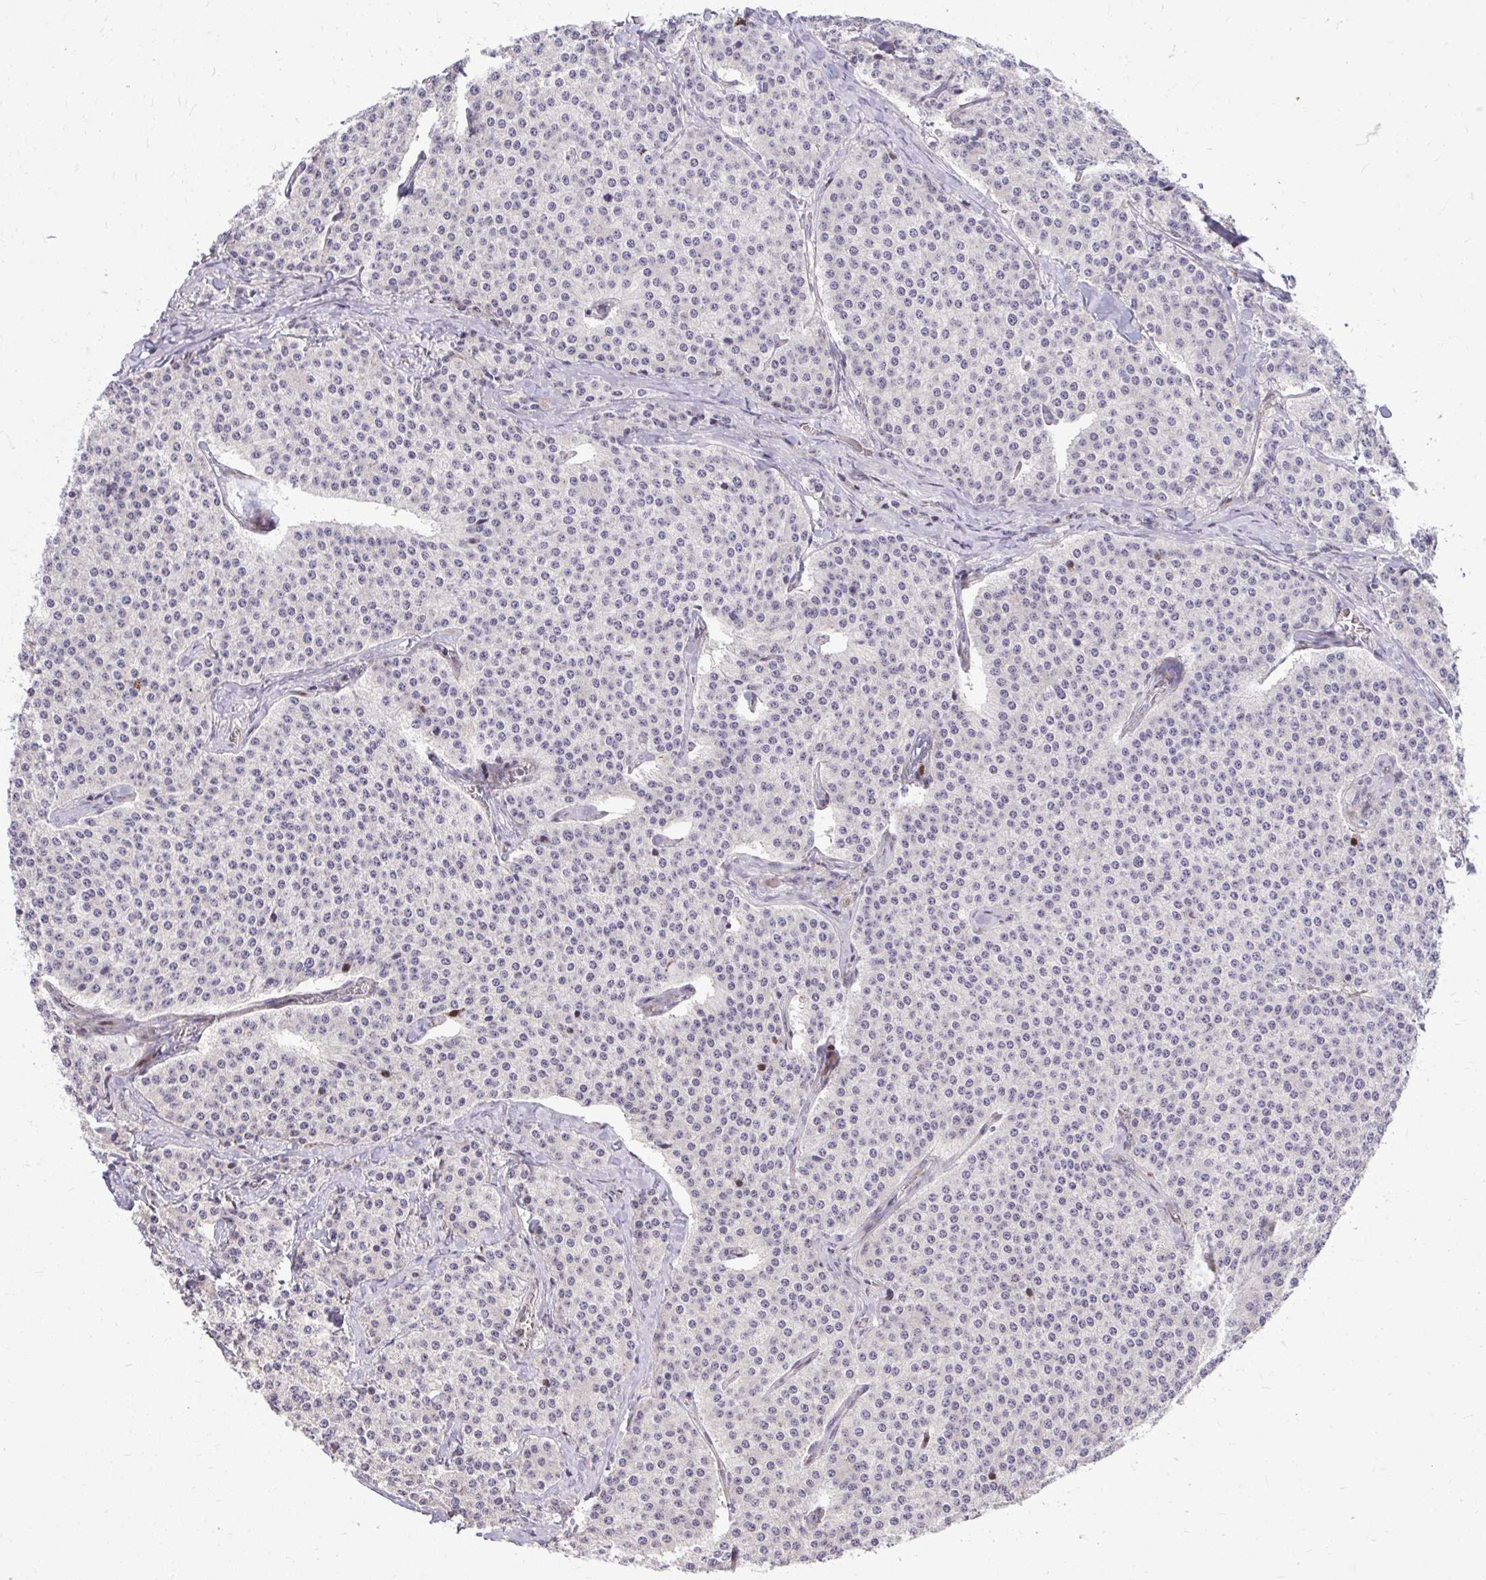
{"staining": {"intensity": "negative", "quantity": "none", "location": "none"}, "tissue": "carcinoid", "cell_type": "Tumor cells", "image_type": "cancer", "snomed": [{"axis": "morphology", "description": "Carcinoid, malignant, NOS"}, {"axis": "topography", "description": "Small intestine"}], "caption": "High magnification brightfield microscopy of carcinoid stained with DAB (brown) and counterstained with hematoxylin (blue): tumor cells show no significant expression.", "gene": "DLX4", "patient": {"sex": "female", "age": 64}}